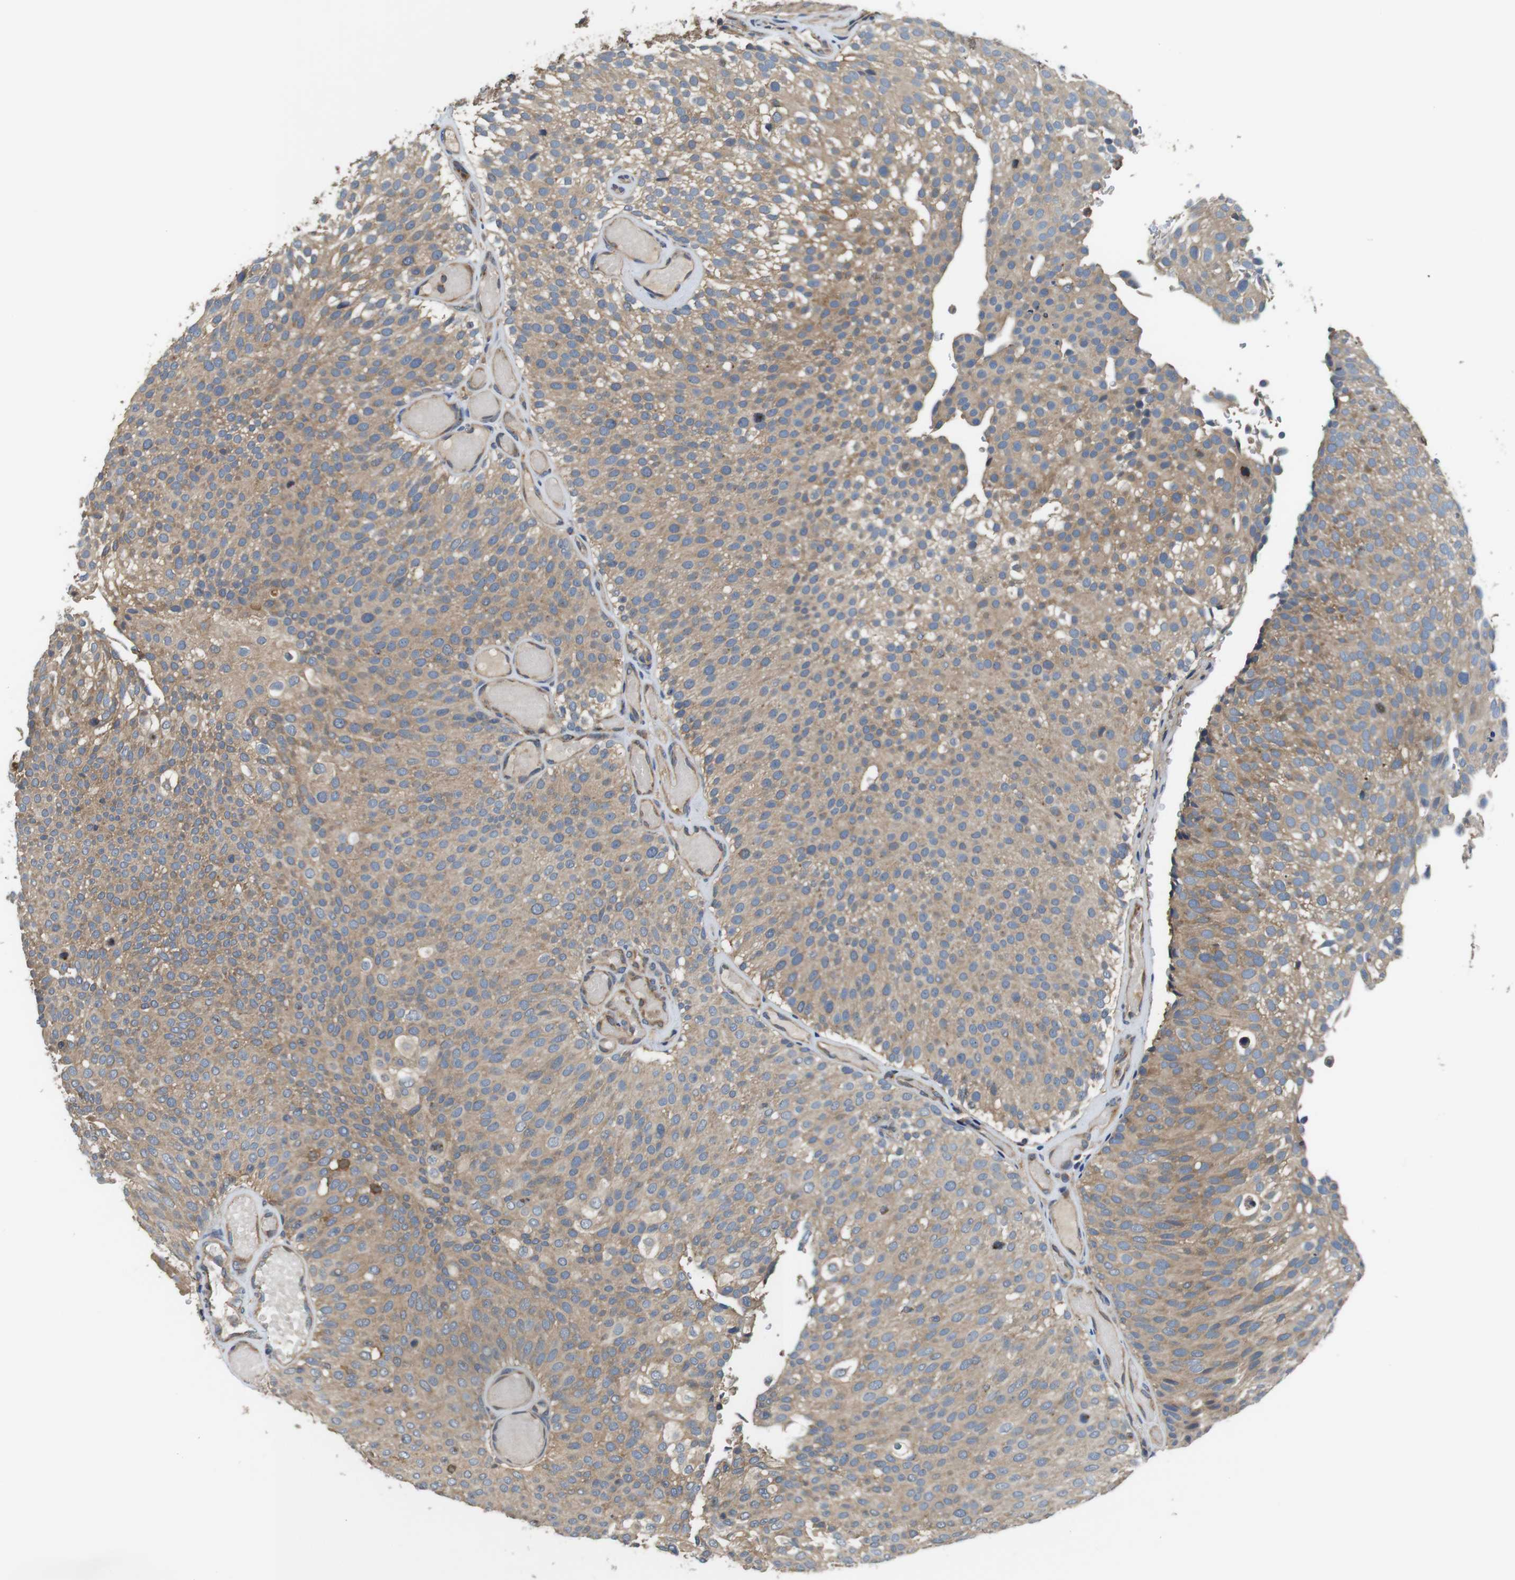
{"staining": {"intensity": "weak", "quantity": ">75%", "location": "cytoplasmic/membranous"}, "tissue": "urothelial cancer", "cell_type": "Tumor cells", "image_type": "cancer", "snomed": [{"axis": "morphology", "description": "Urothelial carcinoma, Low grade"}, {"axis": "topography", "description": "Urinary bladder"}], "caption": "High-magnification brightfield microscopy of urothelial carcinoma (low-grade) stained with DAB (3,3'-diaminobenzidine) (brown) and counterstained with hematoxylin (blue). tumor cells exhibit weak cytoplasmic/membranous expression is present in approximately>75% of cells.", "gene": "DCTN1", "patient": {"sex": "male", "age": 78}}